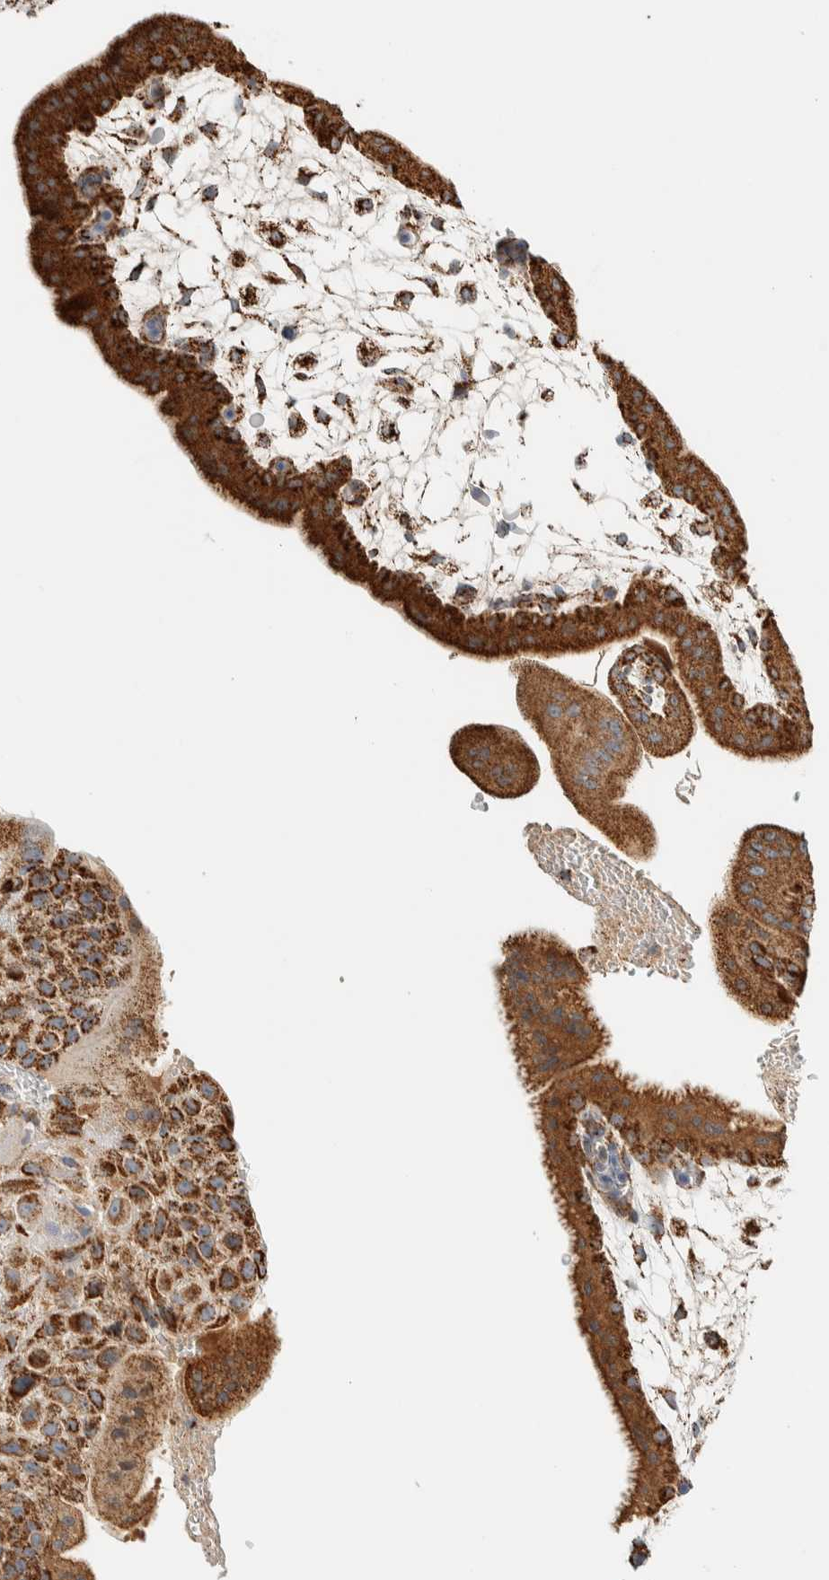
{"staining": {"intensity": "moderate", "quantity": ">75%", "location": "cytoplasmic/membranous"}, "tissue": "placenta", "cell_type": "Decidual cells", "image_type": "normal", "snomed": [{"axis": "morphology", "description": "Normal tissue, NOS"}, {"axis": "topography", "description": "Placenta"}], "caption": "Decidual cells demonstrate moderate cytoplasmic/membranous expression in about >75% of cells in unremarkable placenta.", "gene": "ZNF454", "patient": {"sex": "female", "age": 35}}